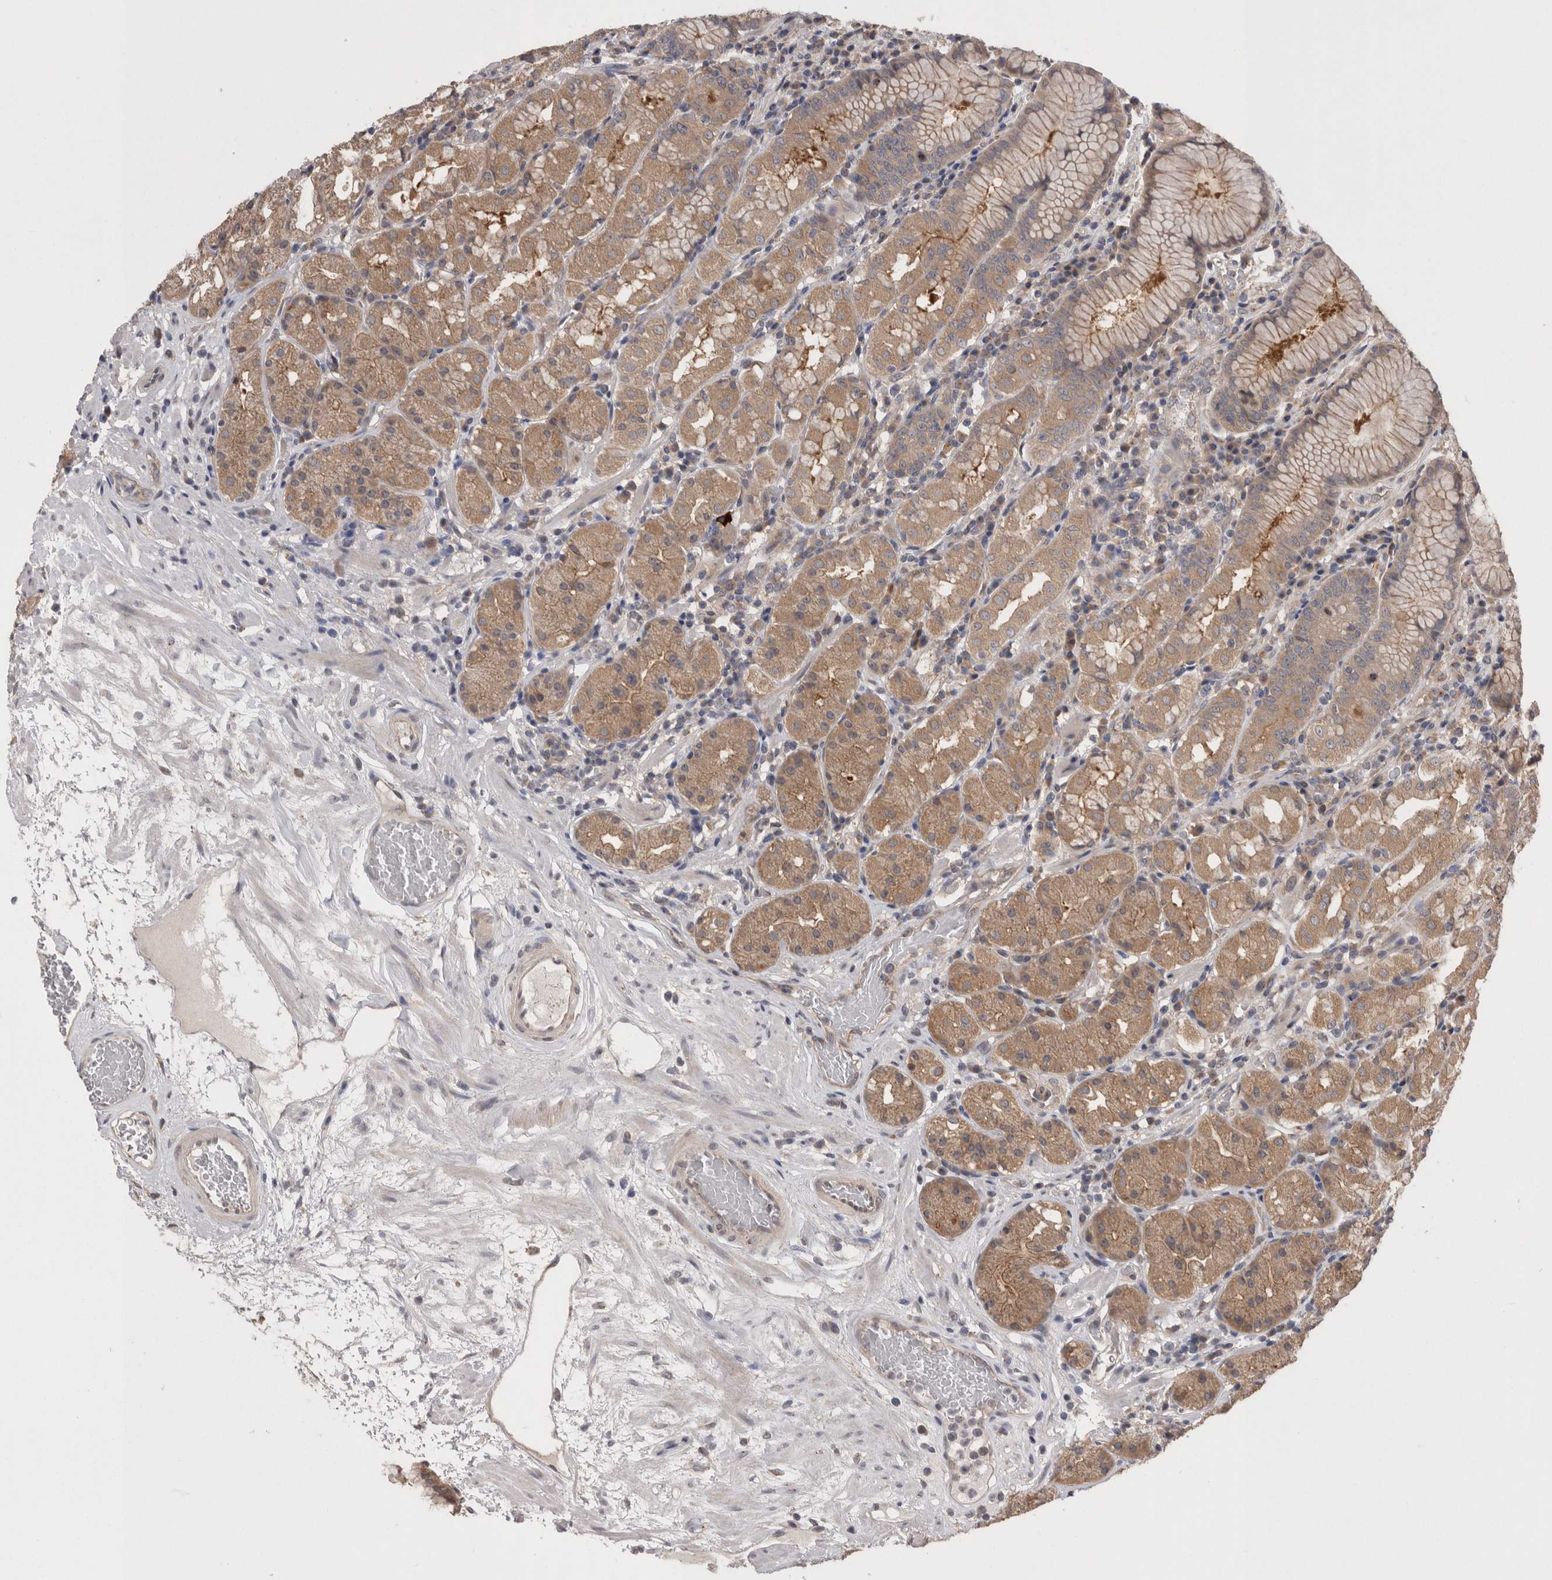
{"staining": {"intensity": "moderate", "quantity": "25%-75%", "location": "cytoplasmic/membranous"}, "tissue": "stomach", "cell_type": "Glandular cells", "image_type": "normal", "snomed": [{"axis": "morphology", "description": "Normal tissue, NOS"}, {"axis": "topography", "description": "Stomach, lower"}], "caption": "A medium amount of moderate cytoplasmic/membranous positivity is seen in approximately 25%-75% of glandular cells in benign stomach. The staining is performed using DAB brown chromogen to label protein expression. The nuclei are counter-stained blue using hematoxylin.", "gene": "DCTN6", "patient": {"sex": "female", "age": 56}}